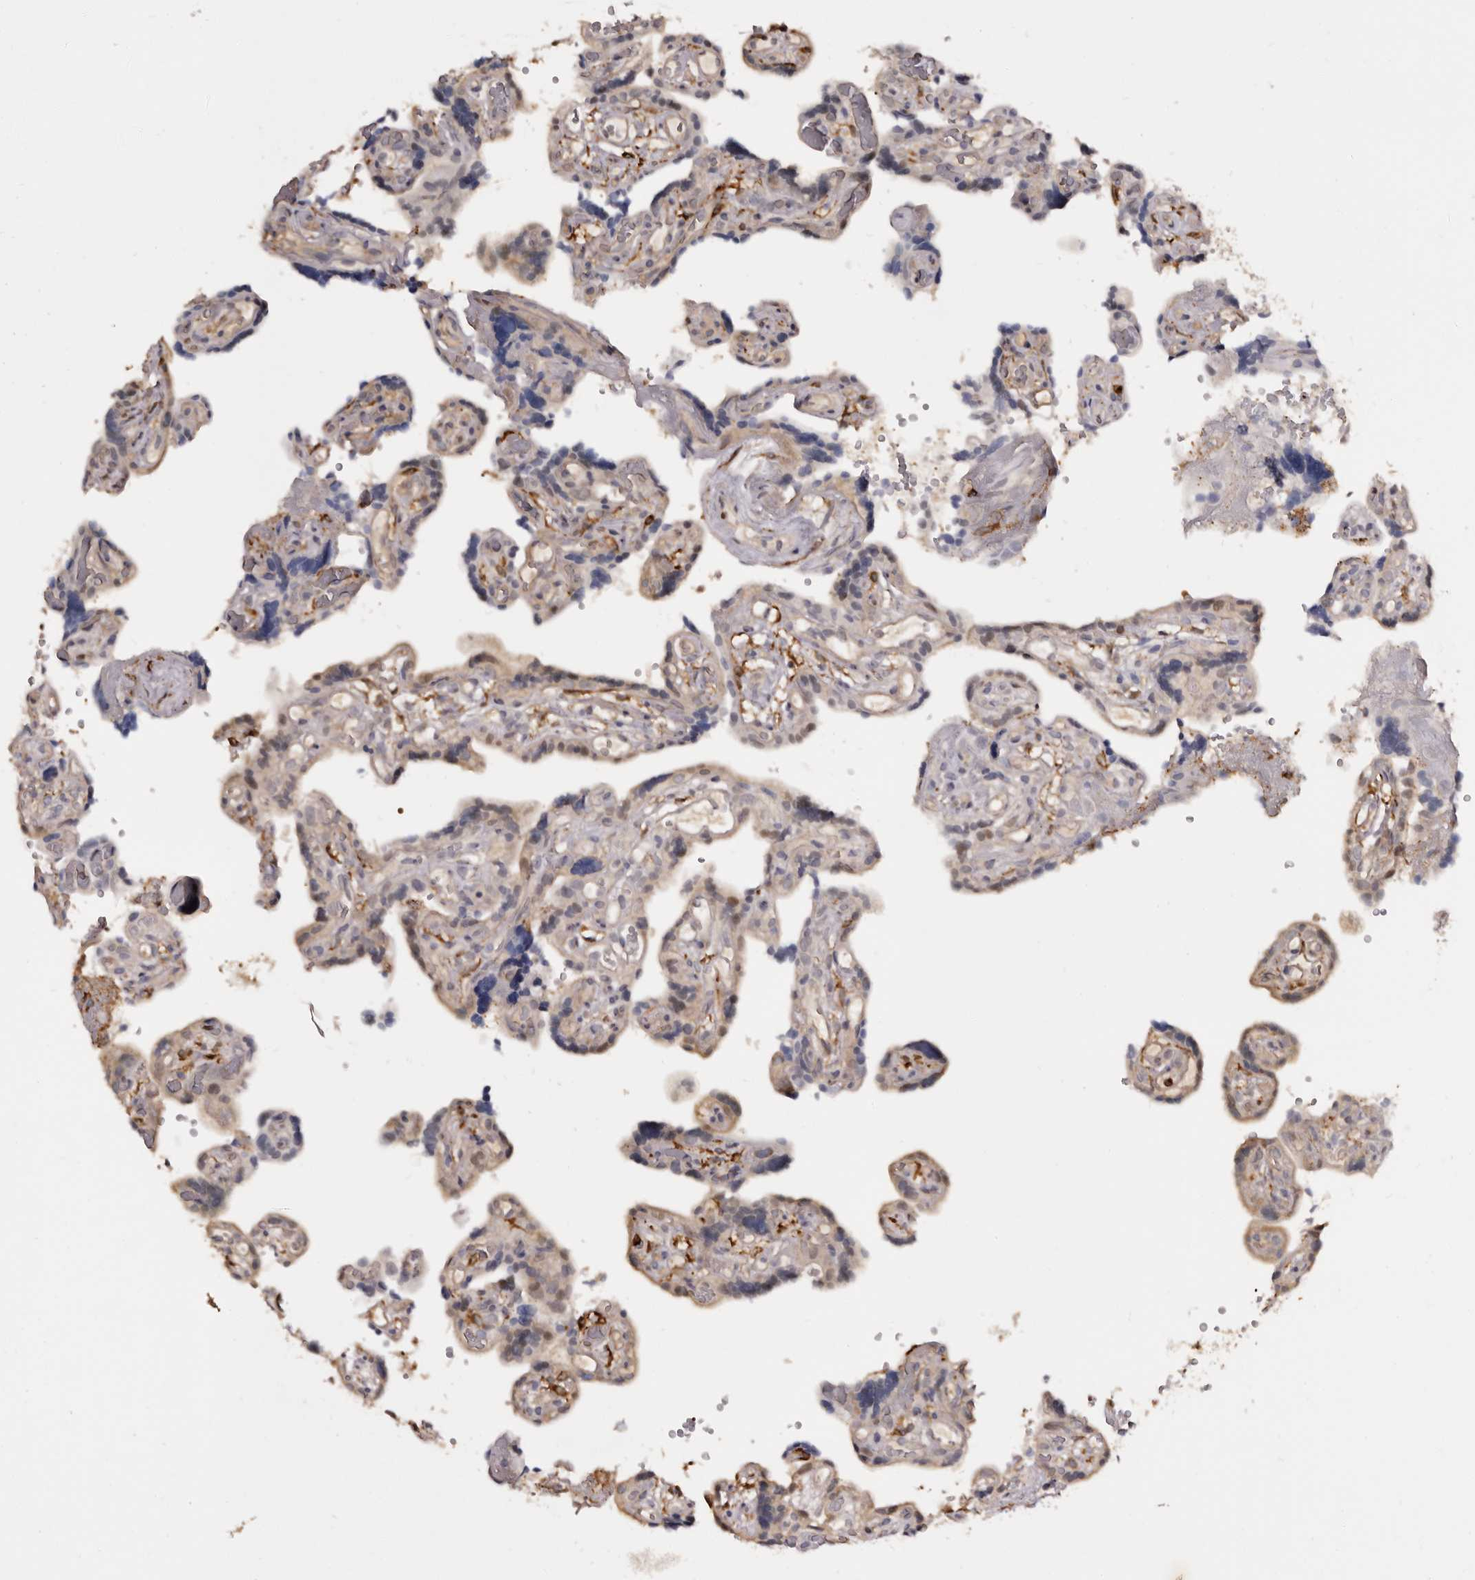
{"staining": {"intensity": "moderate", "quantity": ">75%", "location": "cytoplasmic/membranous"}, "tissue": "placenta", "cell_type": "Decidual cells", "image_type": "normal", "snomed": [{"axis": "morphology", "description": "Normal tissue, NOS"}, {"axis": "topography", "description": "Placenta"}], "caption": "A photomicrograph of placenta stained for a protein reveals moderate cytoplasmic/membranous brown staining in decidual cells.", "gene": "TNNI1", "patient": {"sex": "female", "age": 30}}